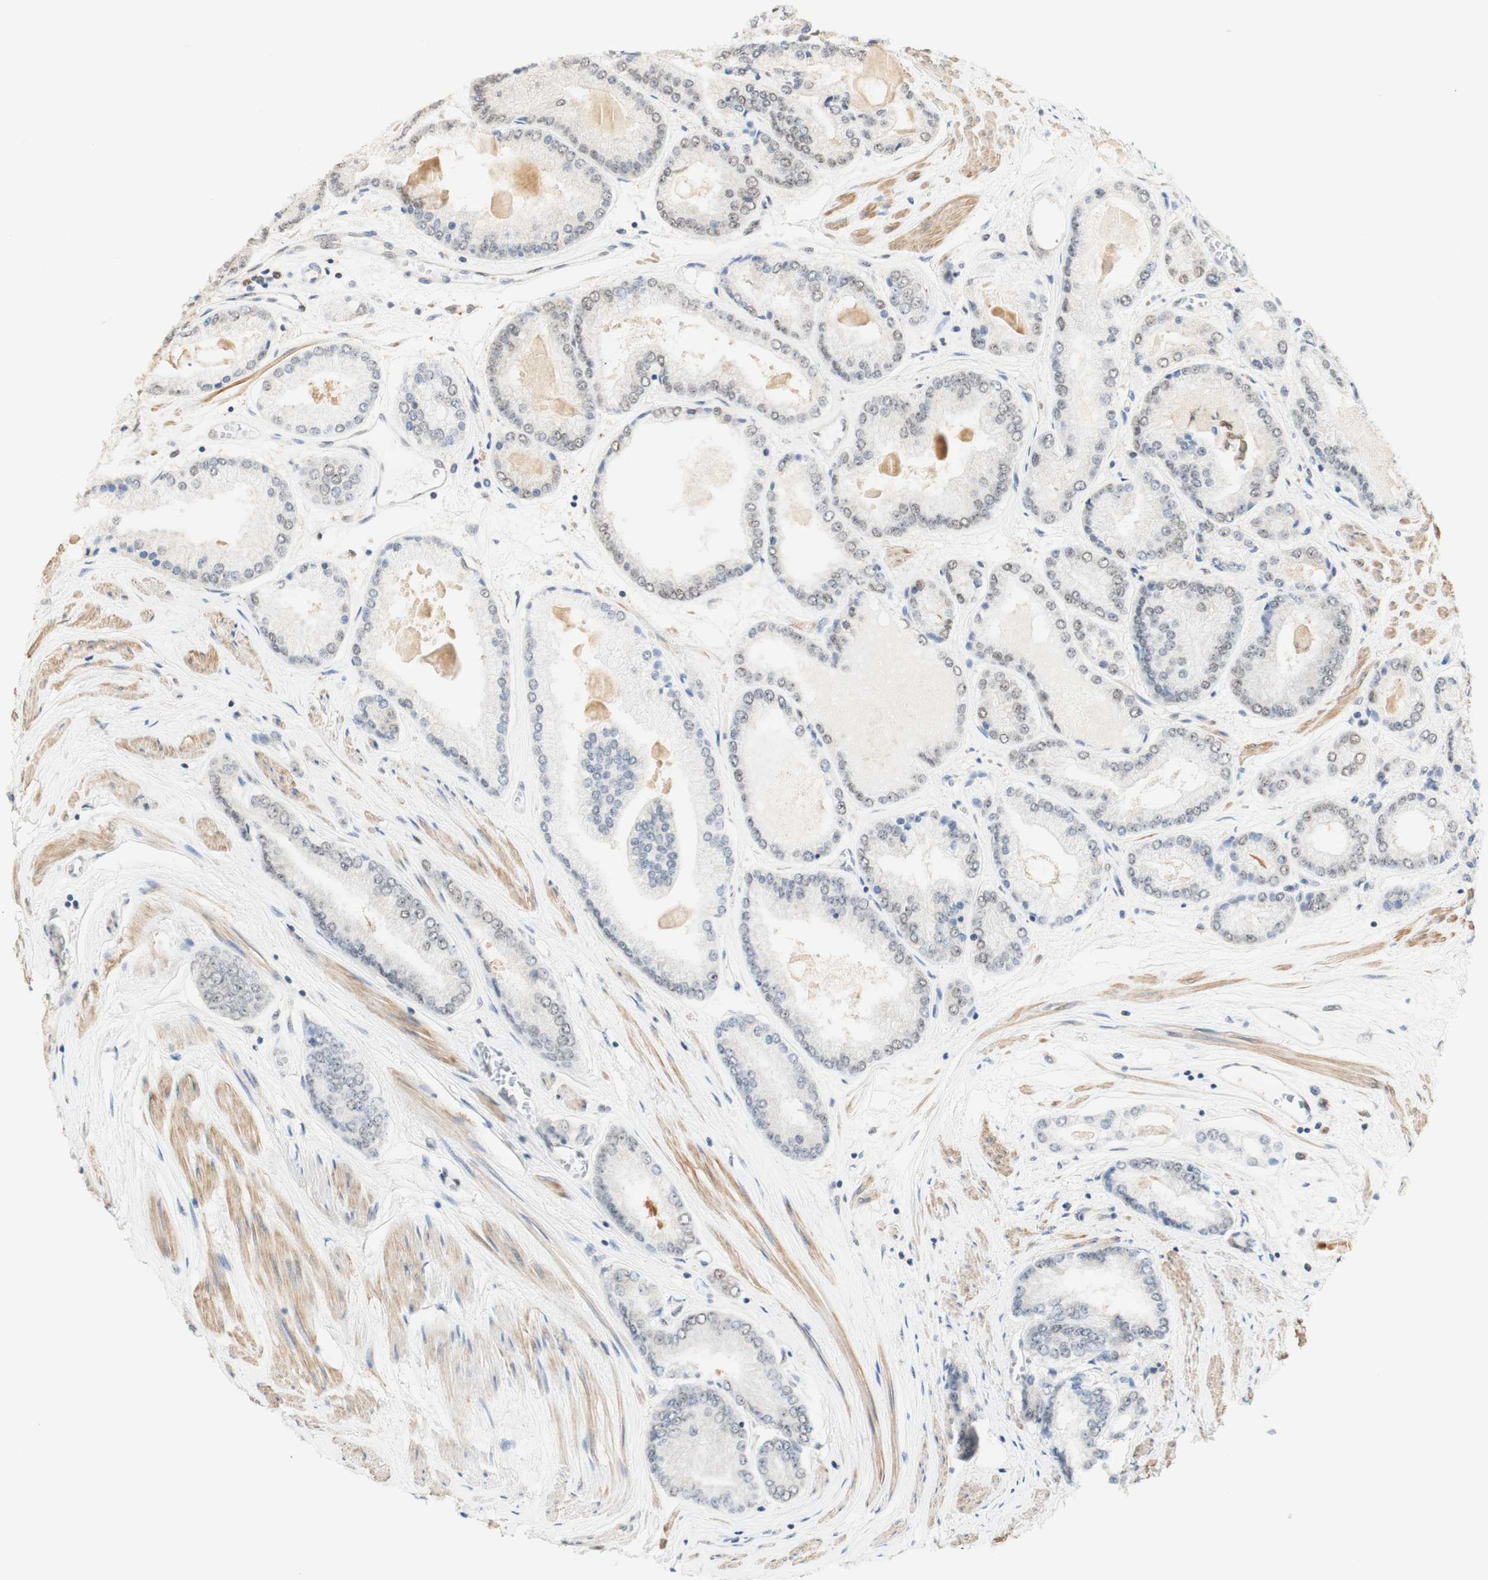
{"staining": {"intensity": "negative", "quantity": "none", "location": "none"}, "tissue": "prostate cancer", "cell_type": "Tumor cells", "image_type": "cancer", "snomed": [{"axis": "morphology", "description": "Adenocarcinoma, High grade"}, {"axis": "topography", "description": "Prostate"}], "caption": "This is a photomicrograph of immunohistochemistry staining of prostate cancer (adenocarcinoma (high-grade)), which shows no expression in tumor cells.", "gene": "MAP3K4", "patient": {"sex": "male", "age": 59}}